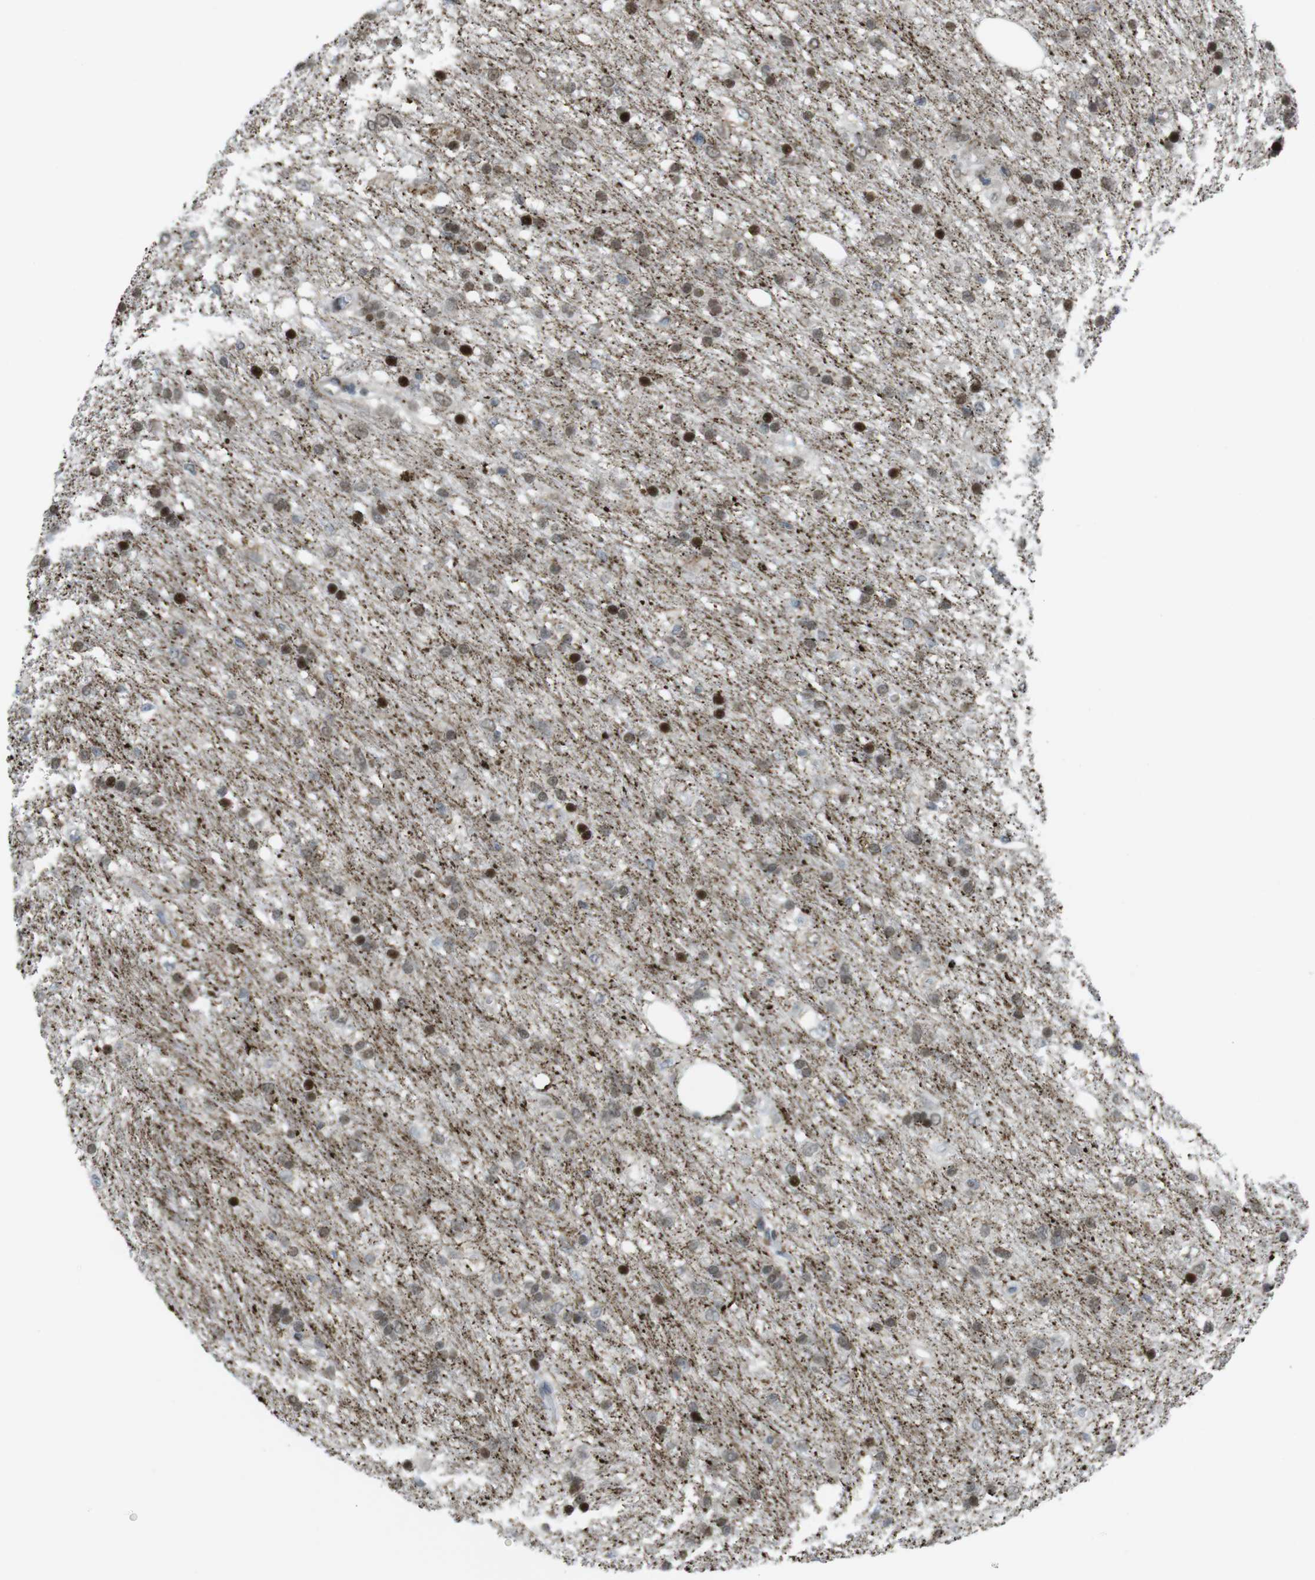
{"staining": {"intensity": "strong", "quantity": "25%-75%", "location": "nuclear"}, "tissue": "glioma", "cell_type": "Tumor cells", "image_type": "cancer", "snomed": [{"axis": "morphology", "description": "Glioma, malignant, Low grade"}, {"axis": "topography", "description": "Brain"}], "caption": "Immunohistochemistry (IHC) histopathology image of neoplastic tissue: human glioma stained using immunohistochemistry shows high levels of strong protein expression localized specifically in the nuclear of tumor cells, appearing as a nuclear brown color.", "gene": "UBB", "patient": {"sex": "male", "age": 77}}